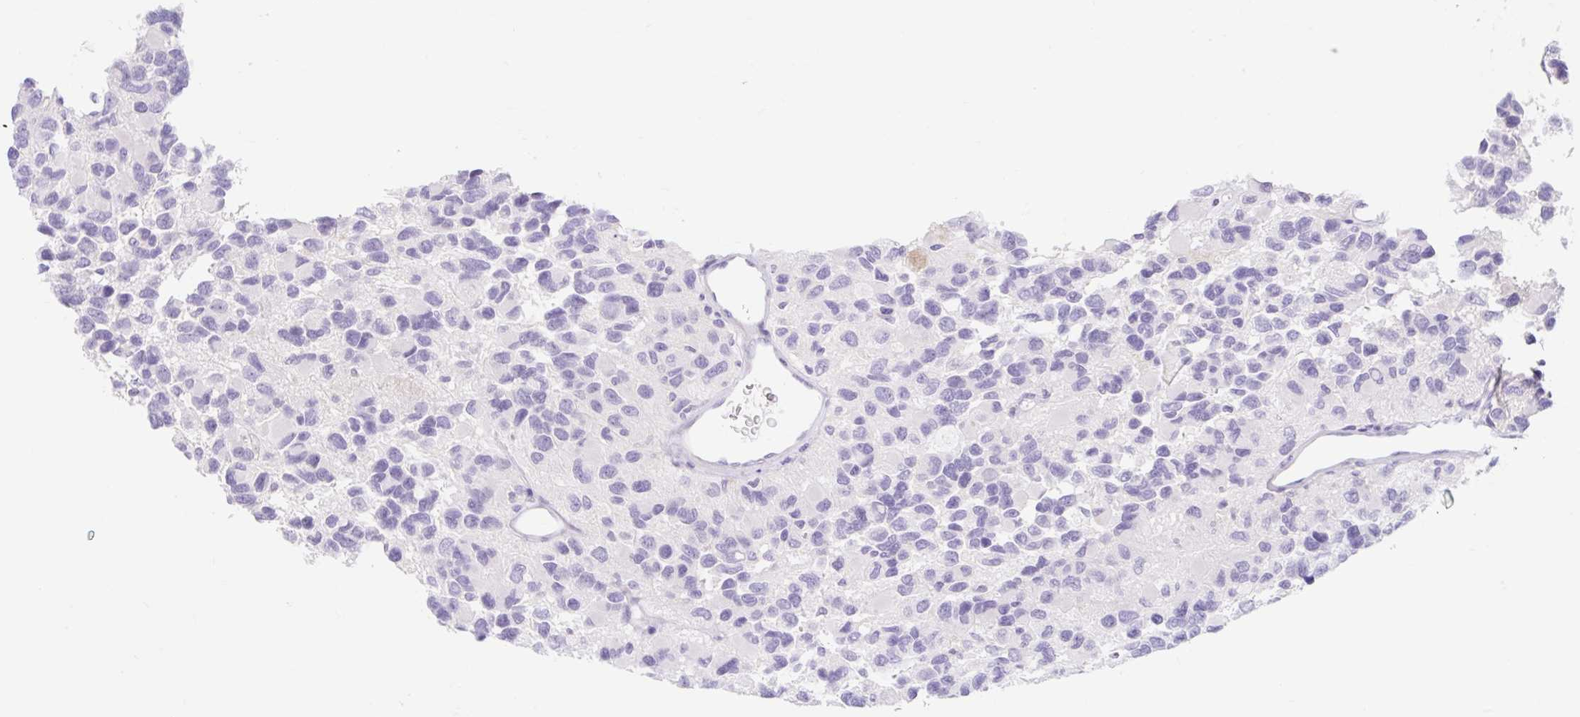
{"staining": {"intensity": "negative", "quantity": "none", "location": "none"}, "tissue": "glioma", "cell_type": "Tumor cells", "image_type": "cancer", "snomed": [{"axis": "morphology", "description": "Glioma, malignant, High grade"}, {"axis": "topography", "description": "Brain"}], "caption": "Protein analysis of glioma exhibits no significant positivity in tumor cells.", "gene": "SLC28A1", "patient": {"sex": "male", "age": 77}}